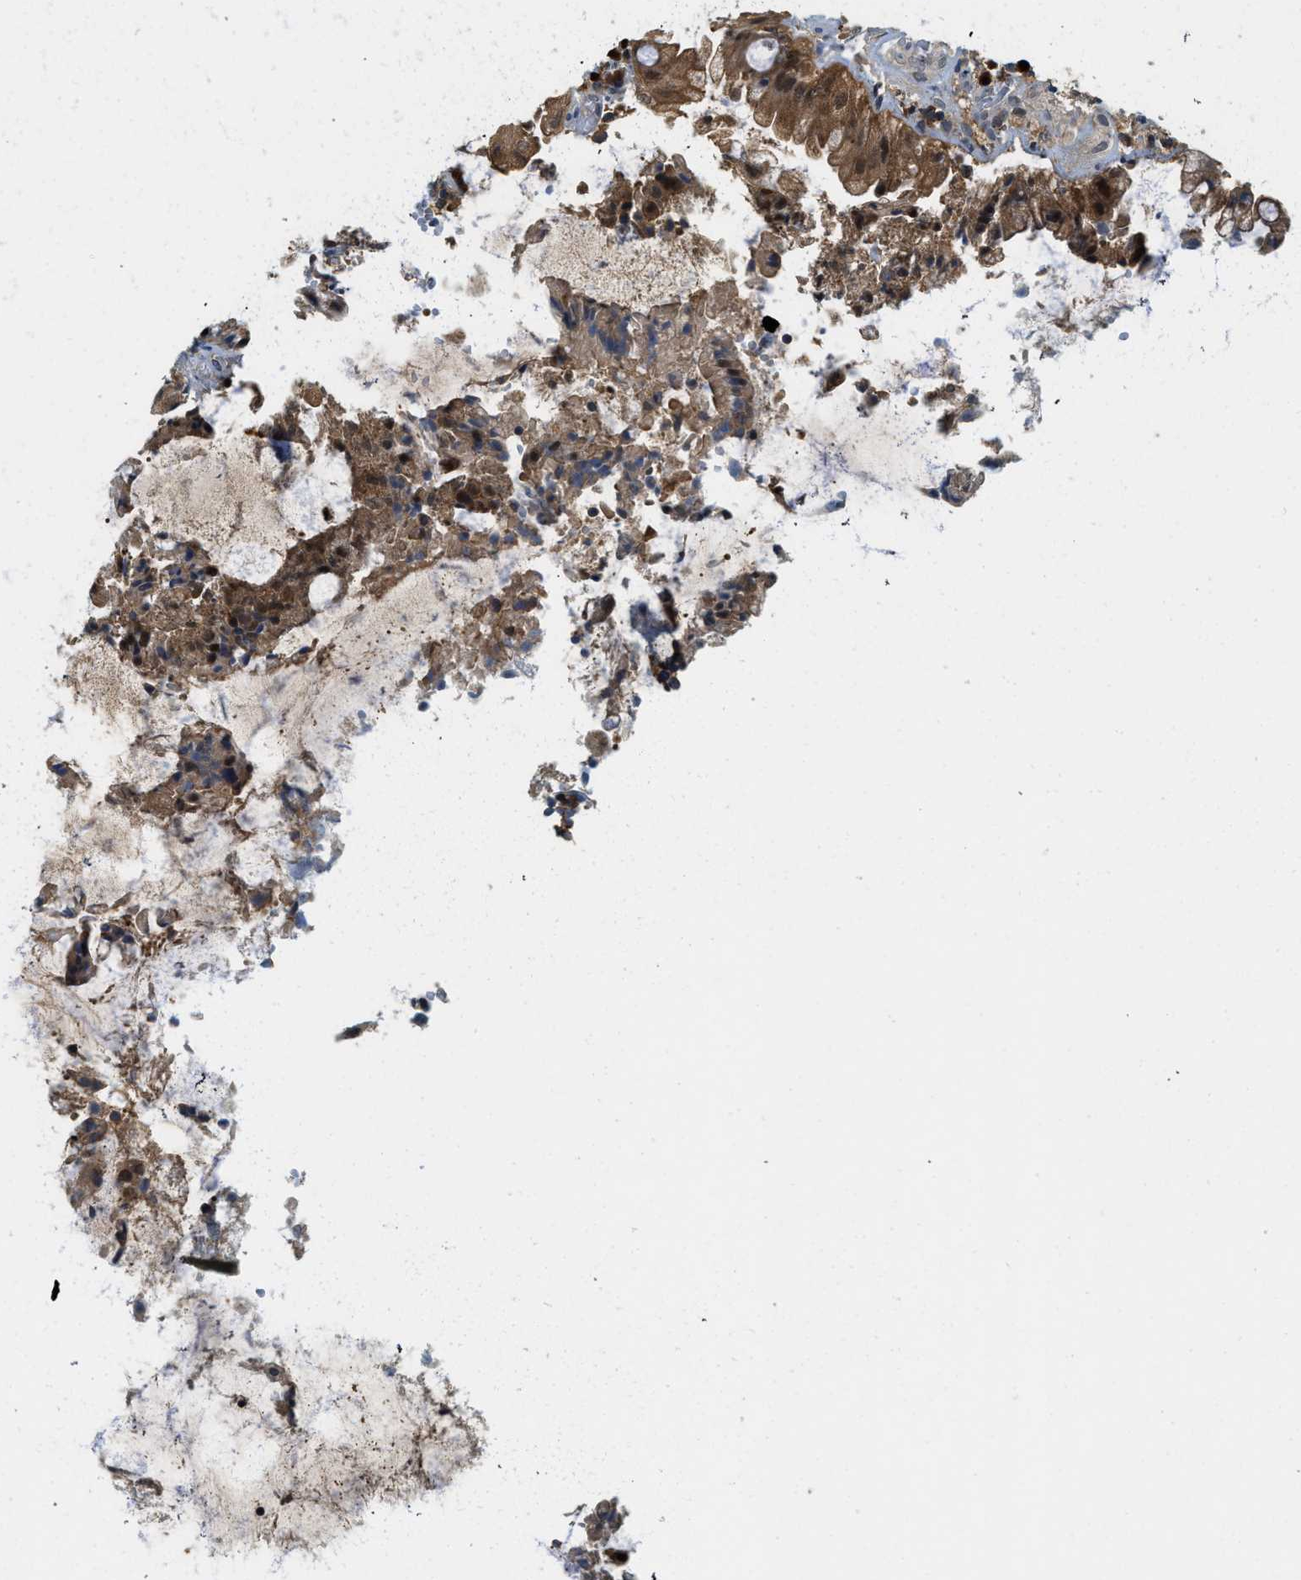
{"staining": {"intensity": "moderate", "quantity": ">75%", "location": "cytoplasmic/membranous,nuclear"}, "tissue": "colorectal cancer", "cell_type": "Tumor cells", "image_type": "cancer", "snomed": [{"axis": "morphology", "description": "Adenocarcinoma, NOS"}, {"axis": "topography", "description": "Colon"}], "caption": "An image of human colorectal cancer stained for a protein exhibits moderate cytoplasmic/membranous and nuclear brown staining in tumor cells.", "gene": "GMPPB", "patient": {"sex": "female", "age": 57}}